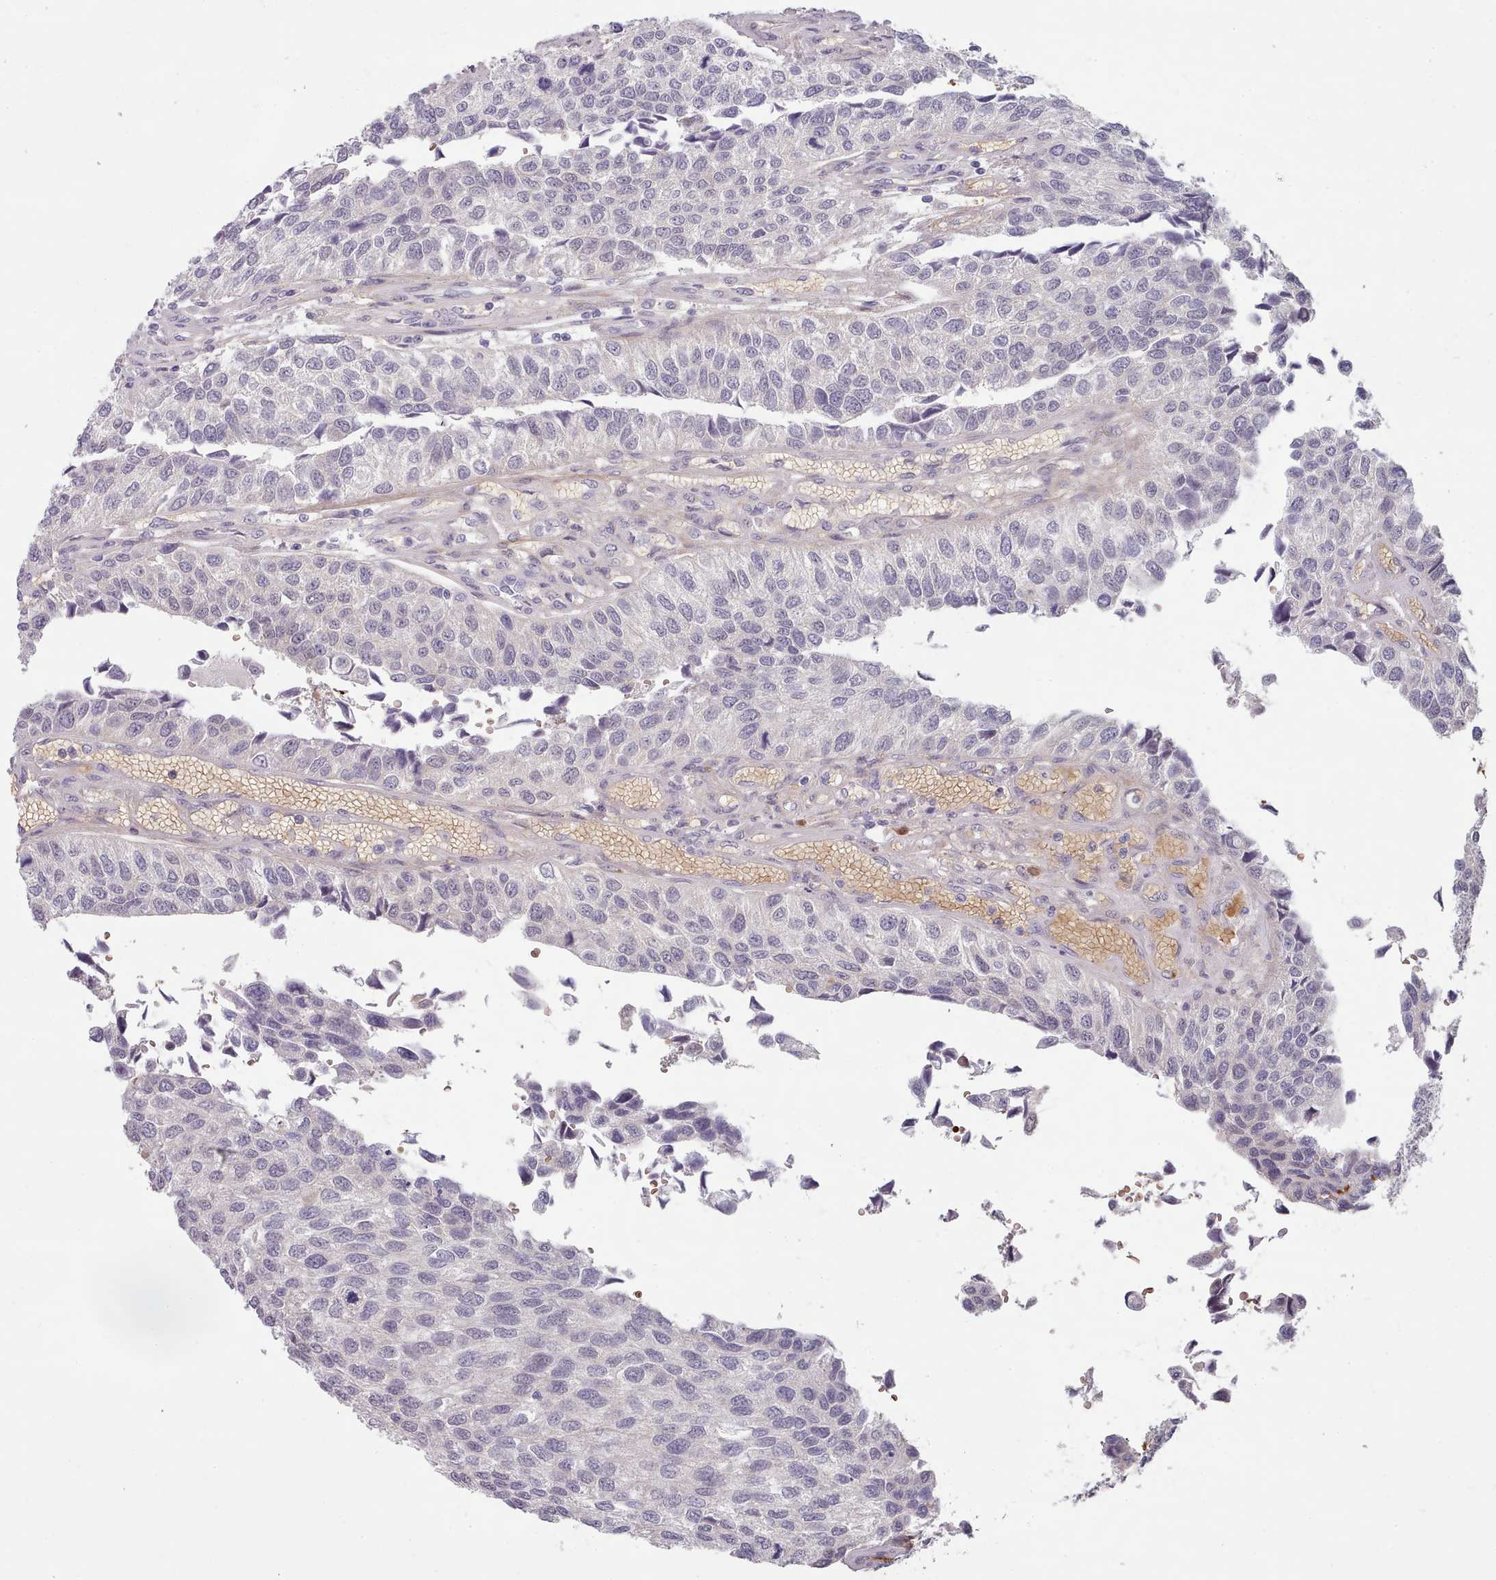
{"staining": {"intensity": "negative", "quantity": "none", "location": "none"}, "tissue": "urothelial cancer", "cell_type": "Tumor cells", "image_type": "cancer", "snomed": [{"axis": "morphology", "description": "Urothelial carcinoma, NOS"}, {"axis": "topography", "description": "Urinary bladder"}], "caption": "DAB (3,3'-diaminobenzidine) immunohistochemical staining of transitional cell carcinoma exhibits no significant staining in tumor cells.", "gene": "CLNS1A", "patient": {"sex": "male", "age": 55}}